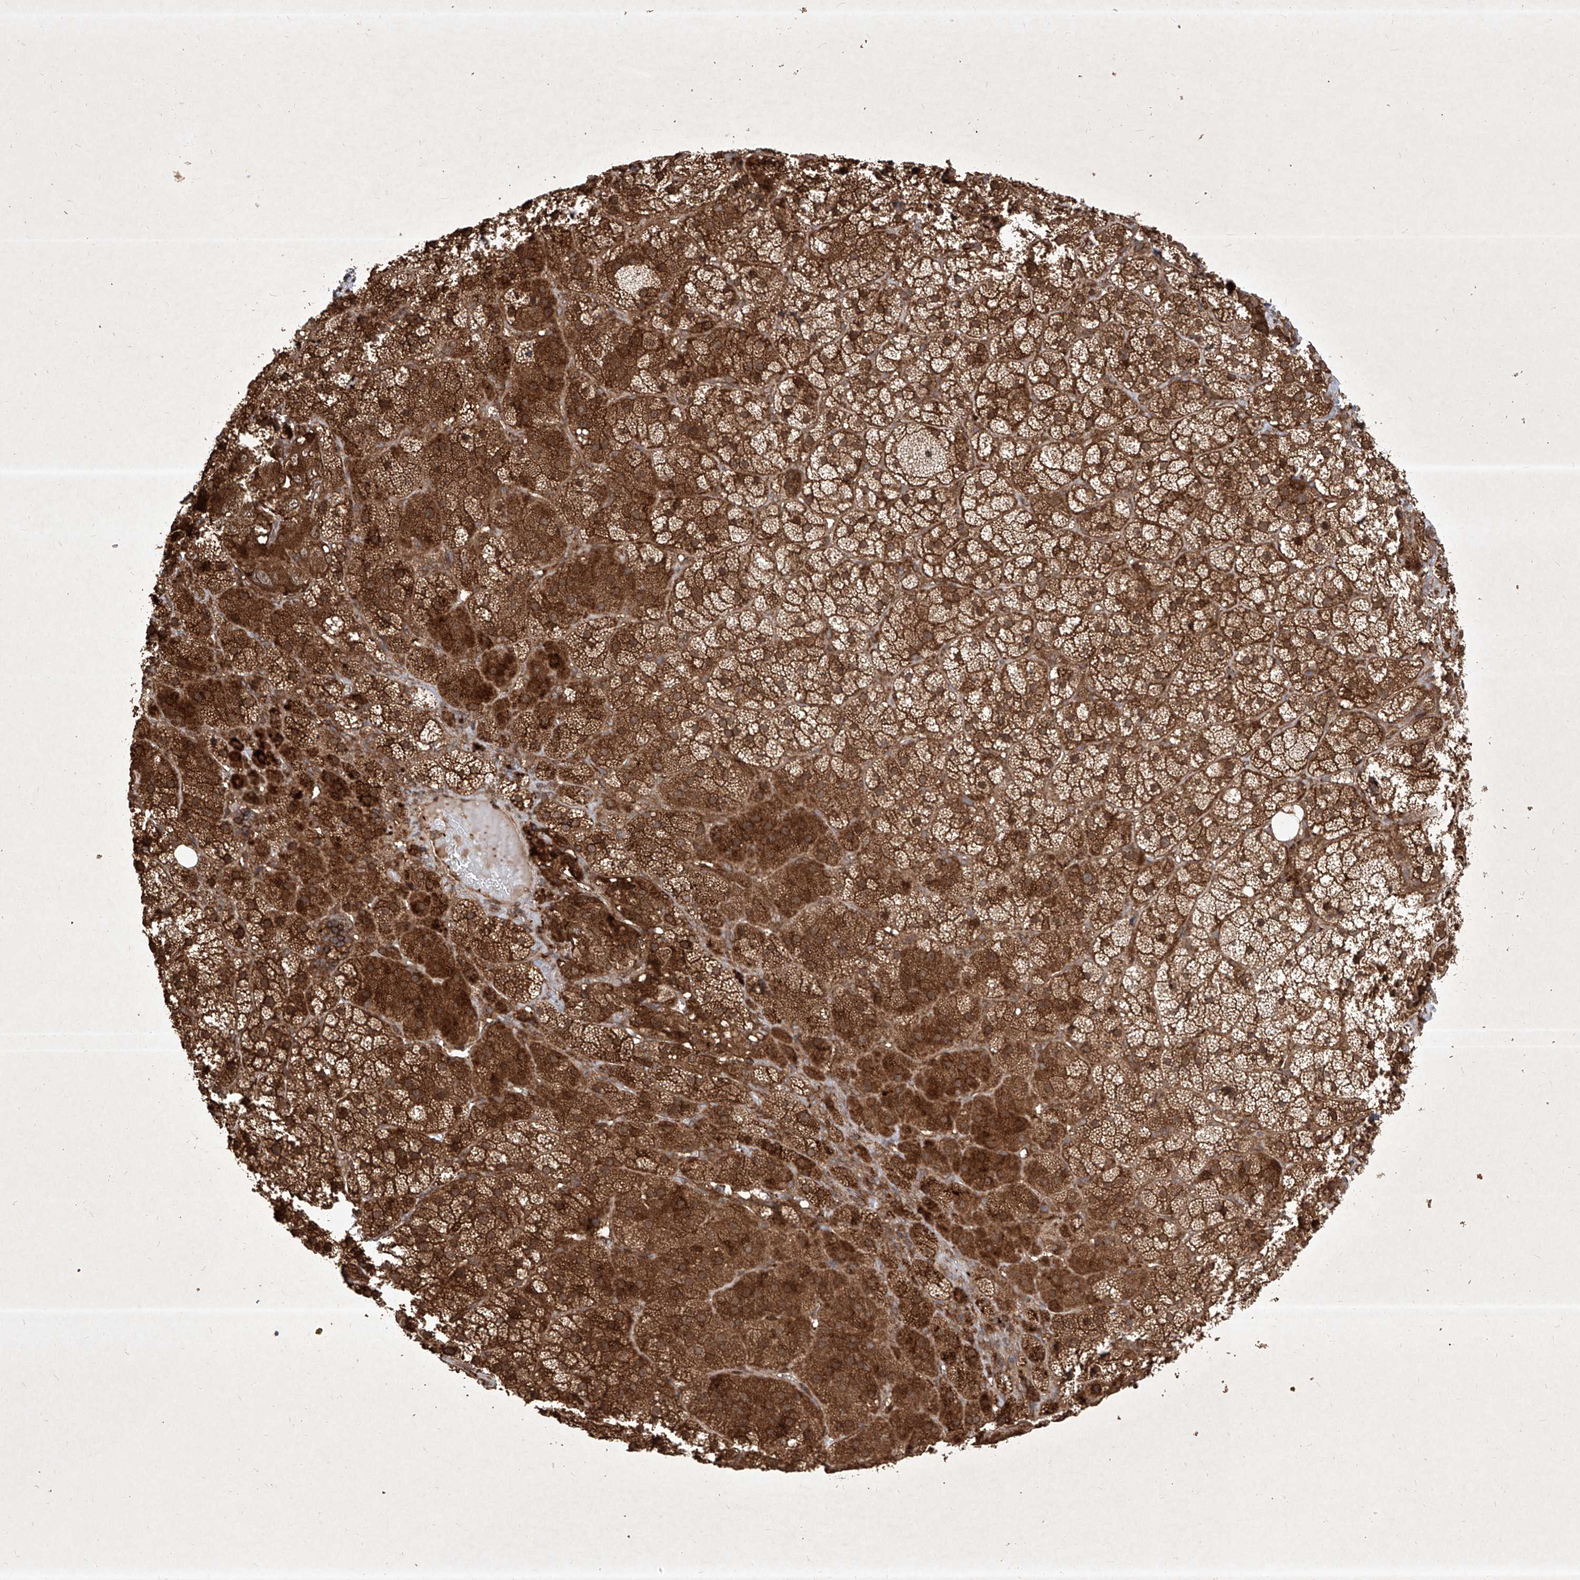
{"staining": {"intensity": "strong", "quantity": ">75%", "location": "cytoplasmic/membranous,nuclear"}, "tissue": "adrenal gland", "cell_type": "Glandular cells", "image_type": "normal", "snomed": [{"axis": "morphology", "description": "Normal tissue, NOS"}, {"axis": "topography", "description": "Adrenal gland"}], "caption": "Brown immunohistochemical staining in unremarkable adrenal gland reveals strong cytoplasmic/membranous,nuclear positivity in about >75% of glandular cells.", "gene": "MAGED2", "patient": {"sex": "female", "age": 44}}